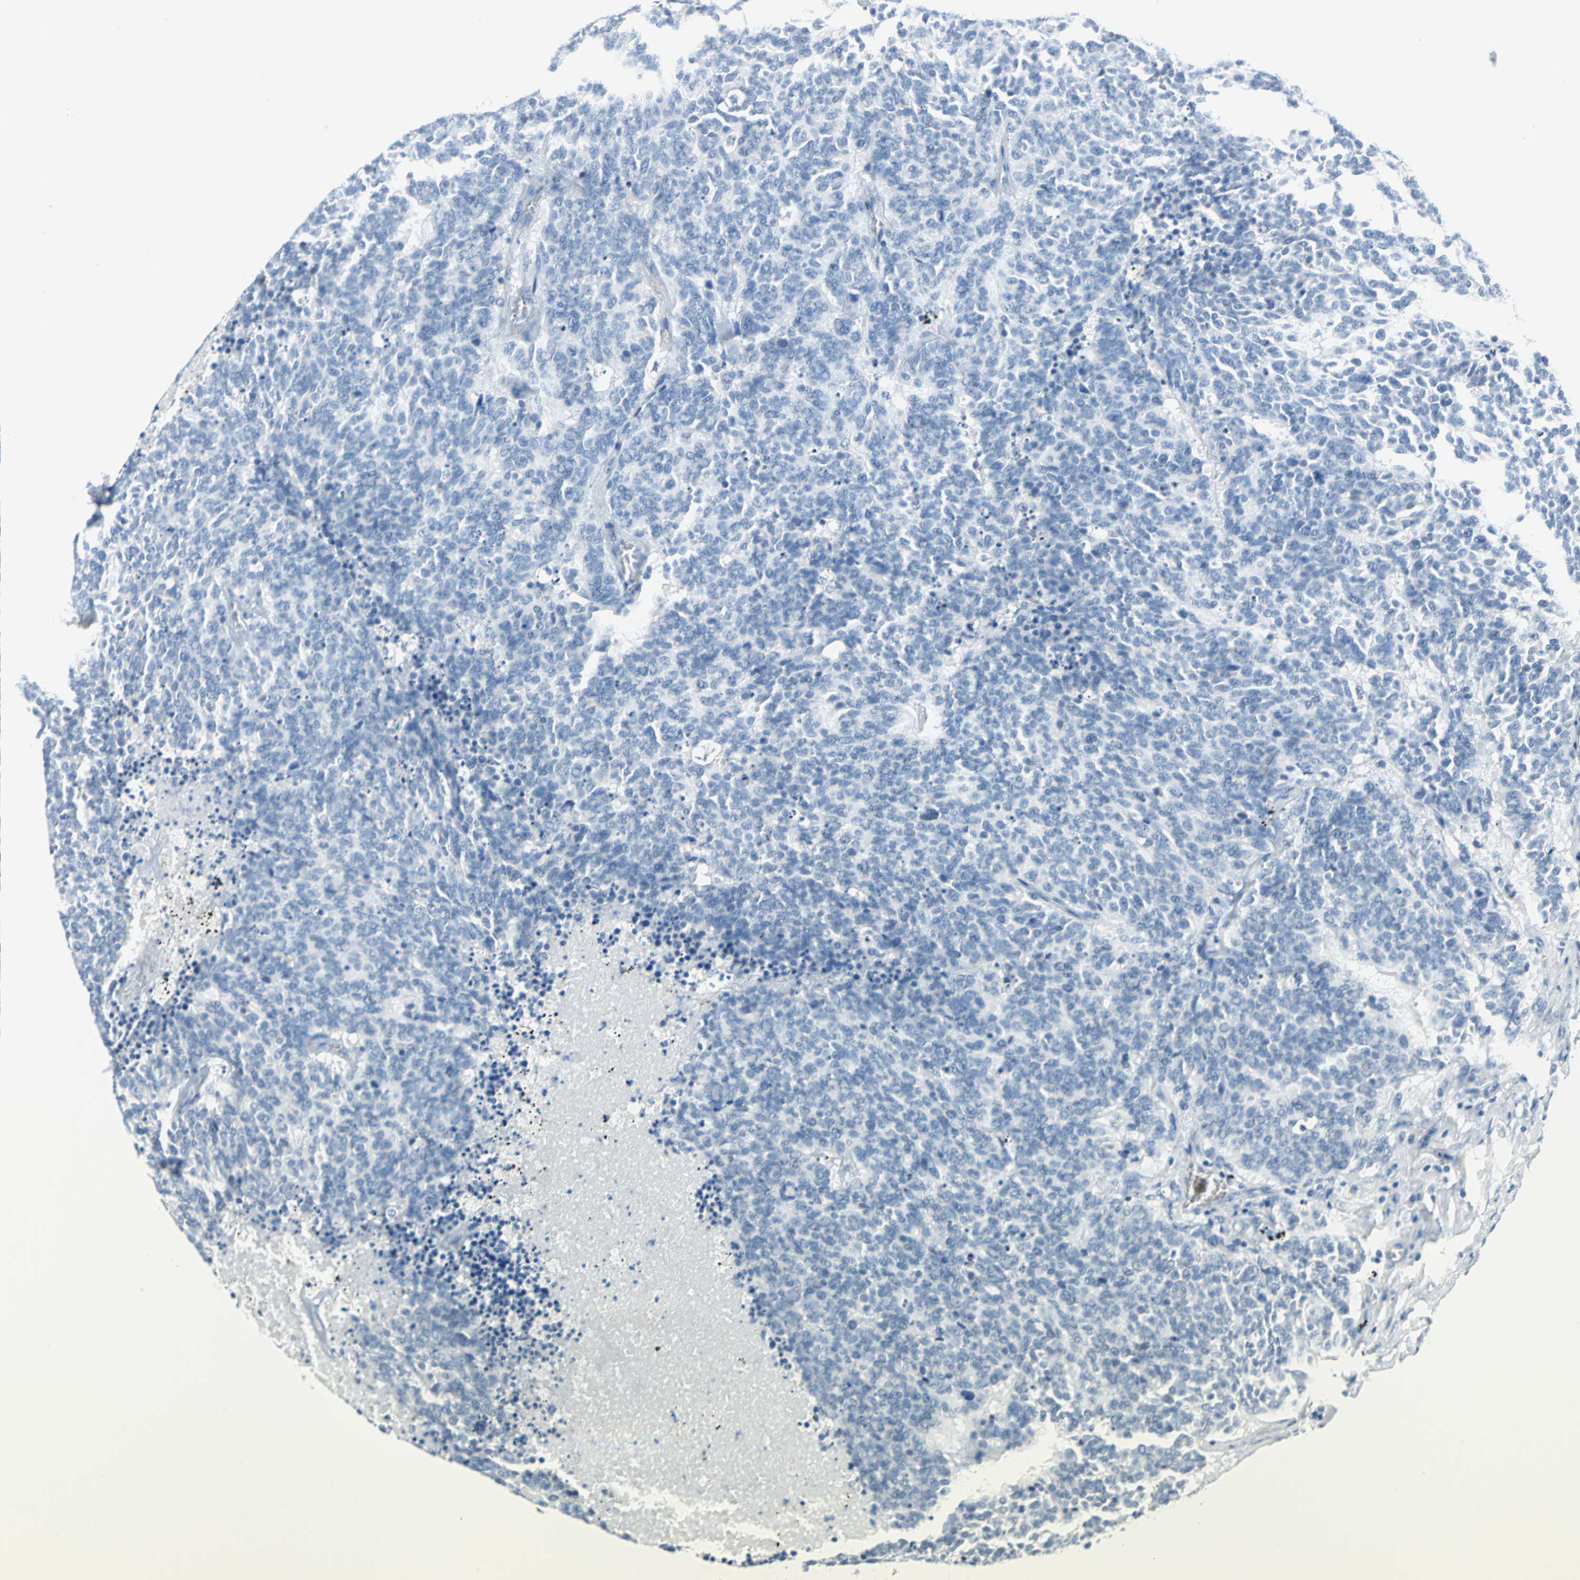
{"staining": {"intensity": "negative", "quantity": "none", "location": "none"}, "tissue": "lung cancer", "cell_type": "Tumor cells", "image_type": "cancer", "snomed": [{"axis": "morphology", "description": "Neoplasm, malignant, NOS"}, {"axis": "topography", "description": "Lung"}], "caption": "A high-resolution micrograph shows IHC staining of neoplasm (malignant) (lung), which displays no significant positivity in tumor cells.", "gene": "PKLR", "patient": {"sex": "female", "age": 58}}